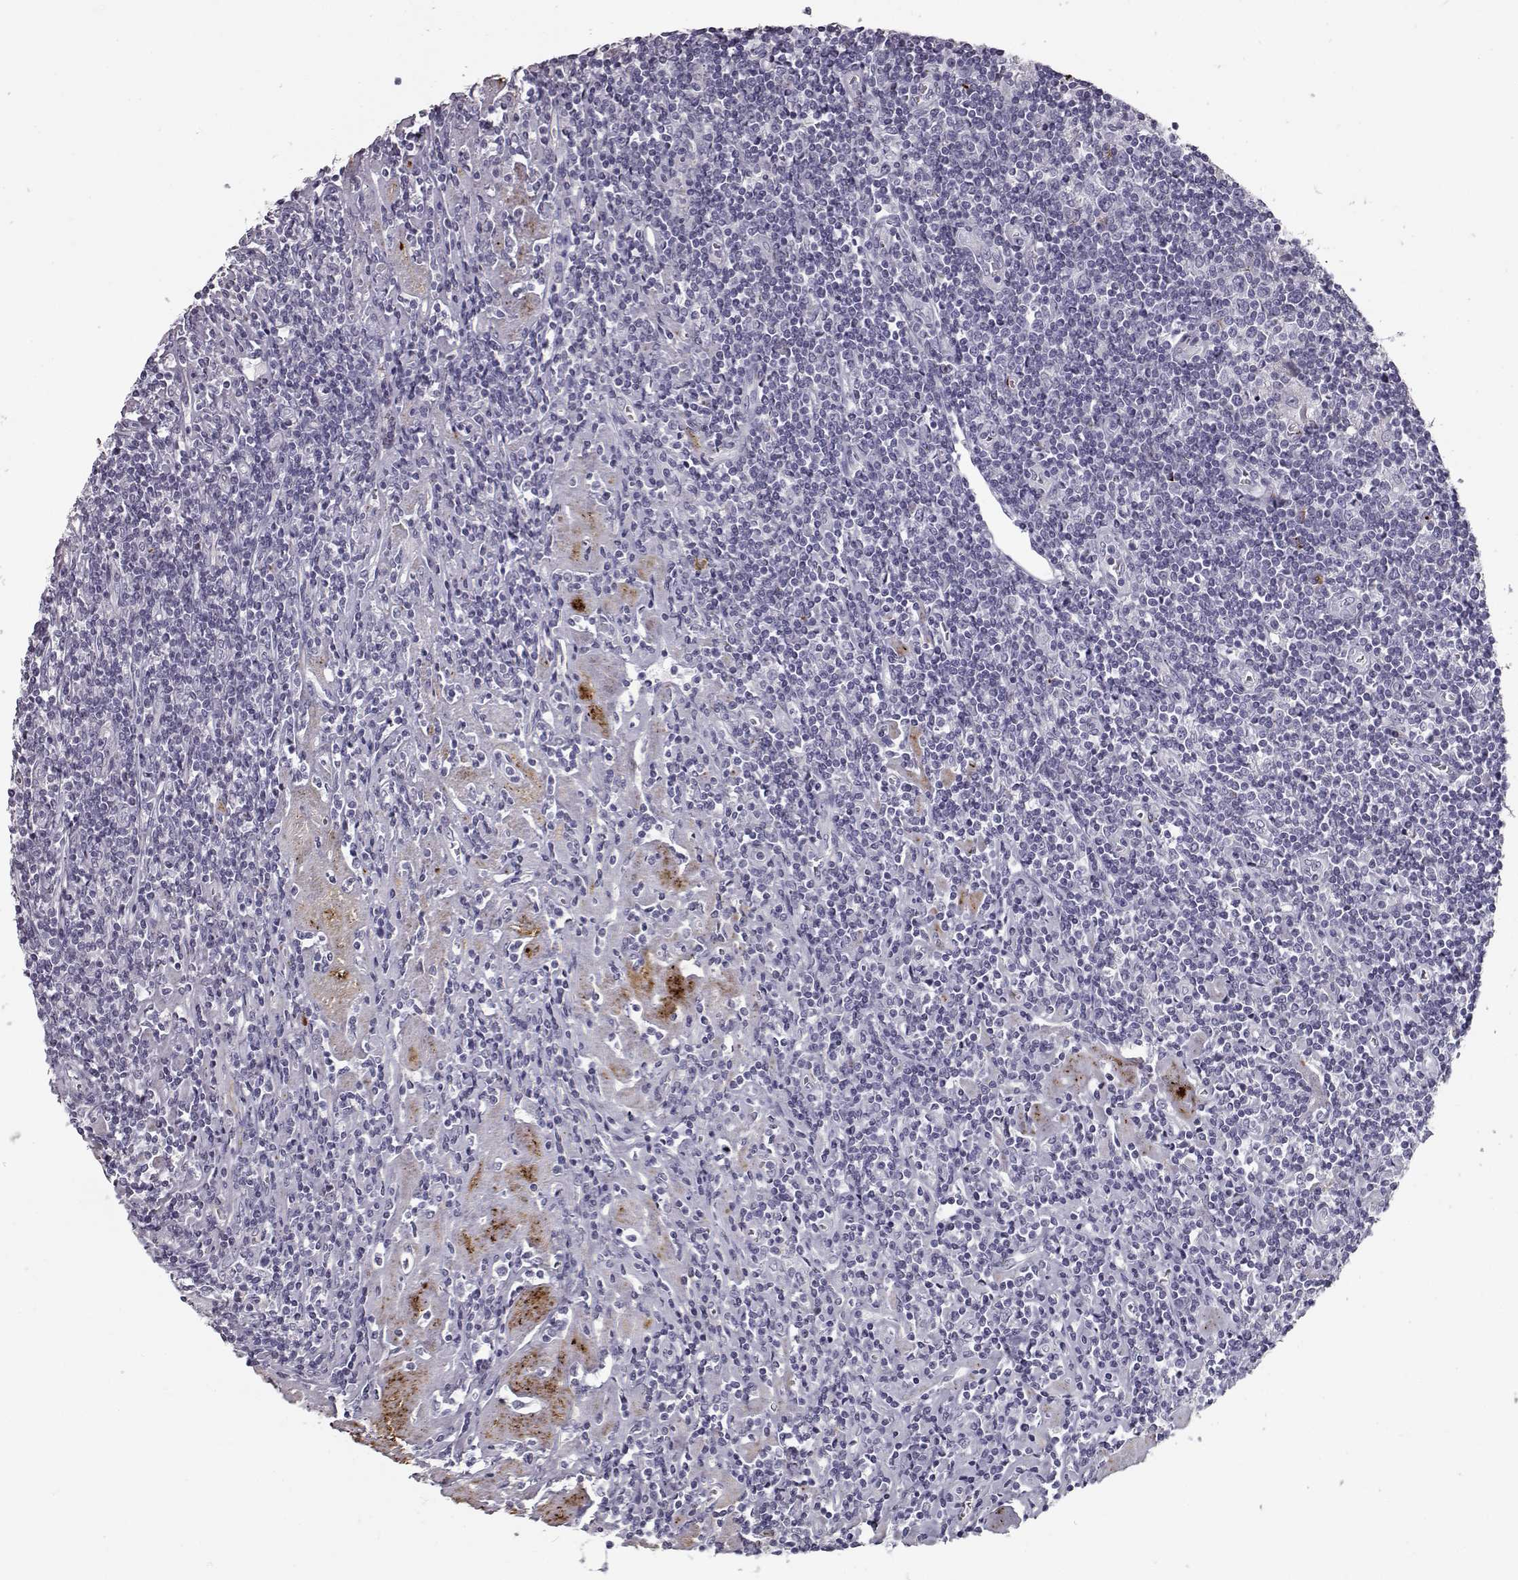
{"staining": {"intensity": "negative", "quantity": "none", "location": "none"}, "tissue": "lymphoma", "cell_type": "Tumor cells", "image_type": "cancer", "snomed": [{"axis": "morphology", "description": "Hodgkin's disease, NOS"}, {"axis": "topography", "description": "Lymph node"}], "caption": "Image shows no significant protein positivity in tumor cells of Hodgkin's disease.", "gene": "CCL19", "patient": {"sex": "male", "age": 40}}